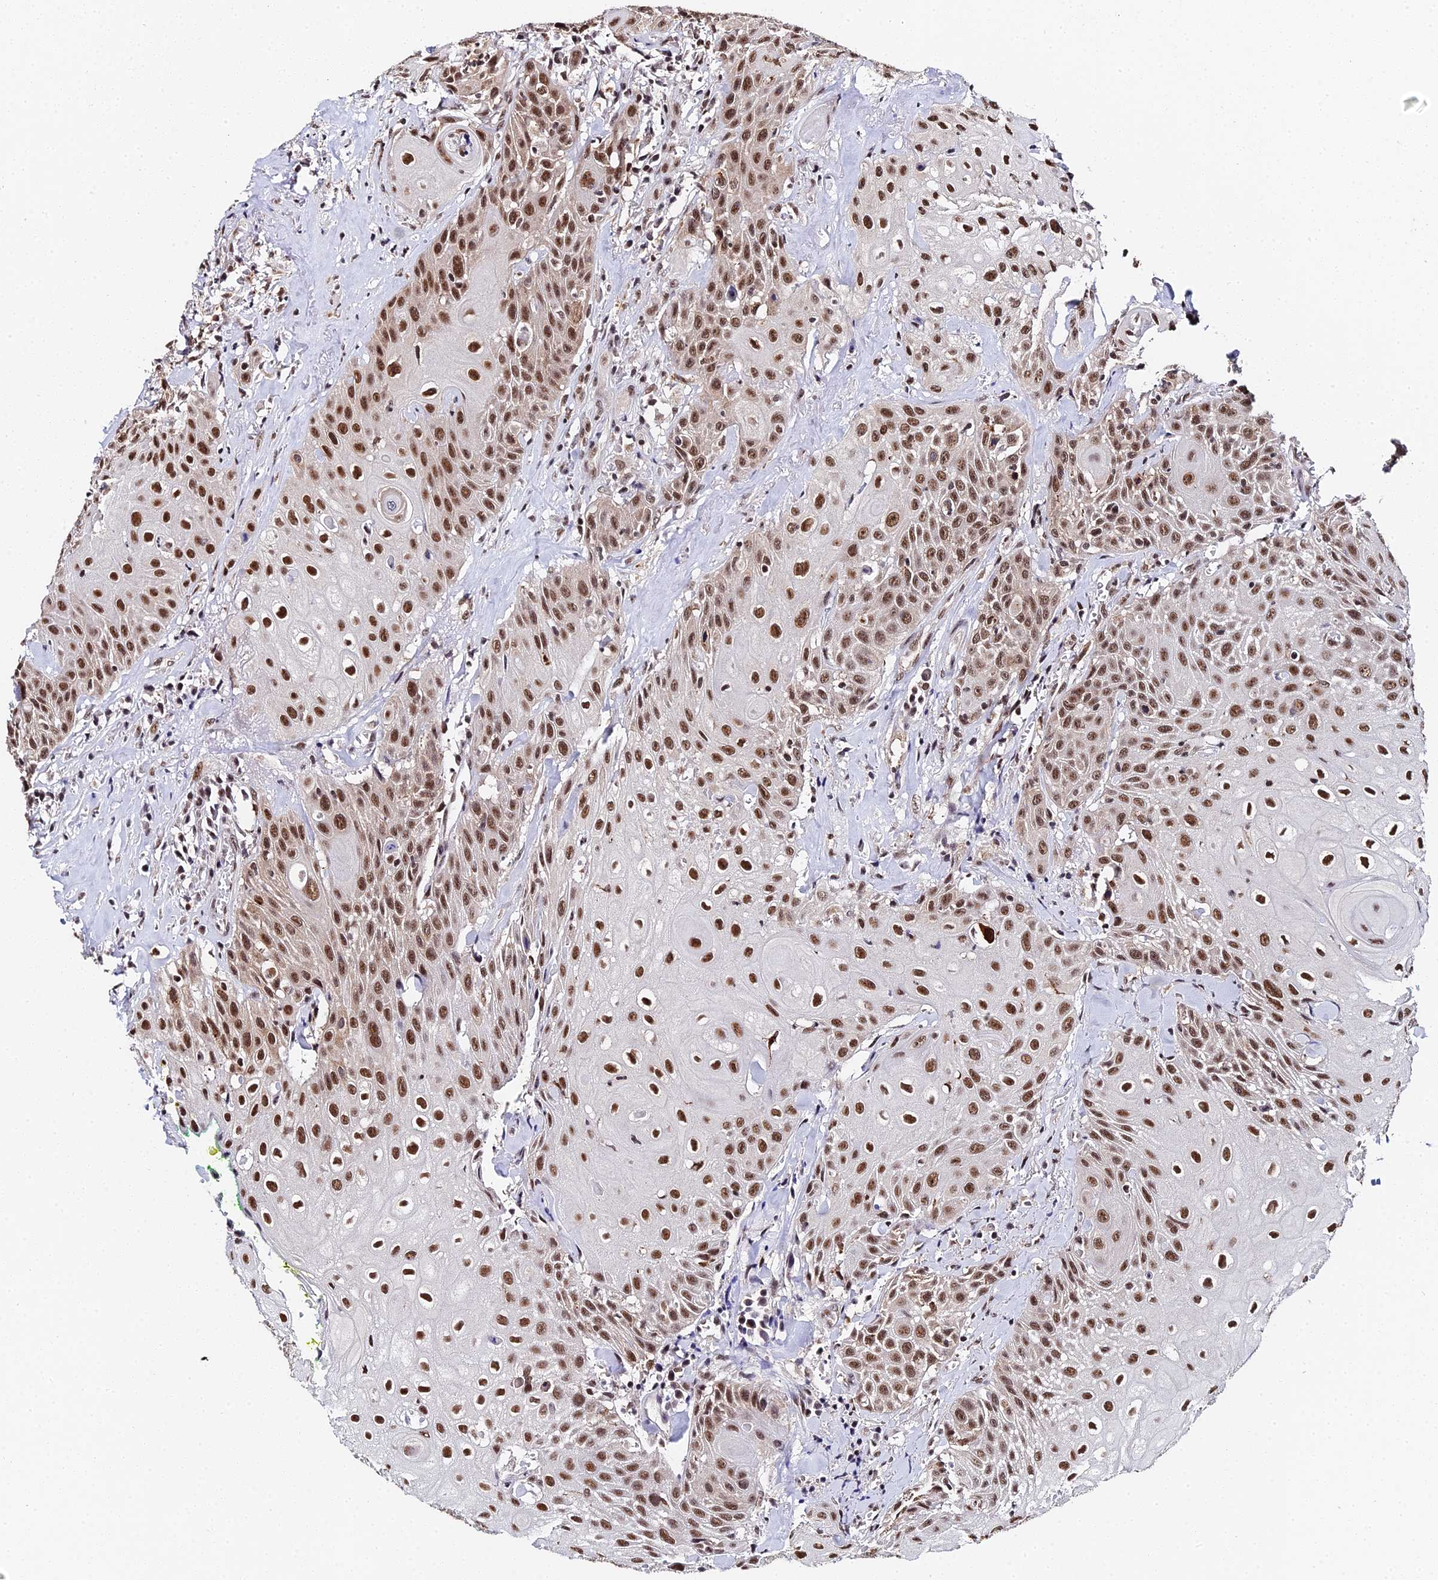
{"staining": {"intensity": "moderate", "quantity": ">75%", "location": "nuclear"}, "tissue": "head and neck cancer", "cell_type": "Tumor cells", "image_type": "cancer", "snomed": [{"axis": "morphology", "description": "Squamous cell carcinoma, NOS"}, {"axis": "topography", "description": "Oral tissue"}, {"axis": "topography", "description": "Head-Neck"}], "caption": "Protein positivity by immunohistochemistry (IHC) demonstrates moderate nuclear expression in approximately >75% of tumor cells in head and neck cancer (squamous cell carcinoma).", "gene": "MAGOHB", "patient": {"sex": "female", "age": 82}}